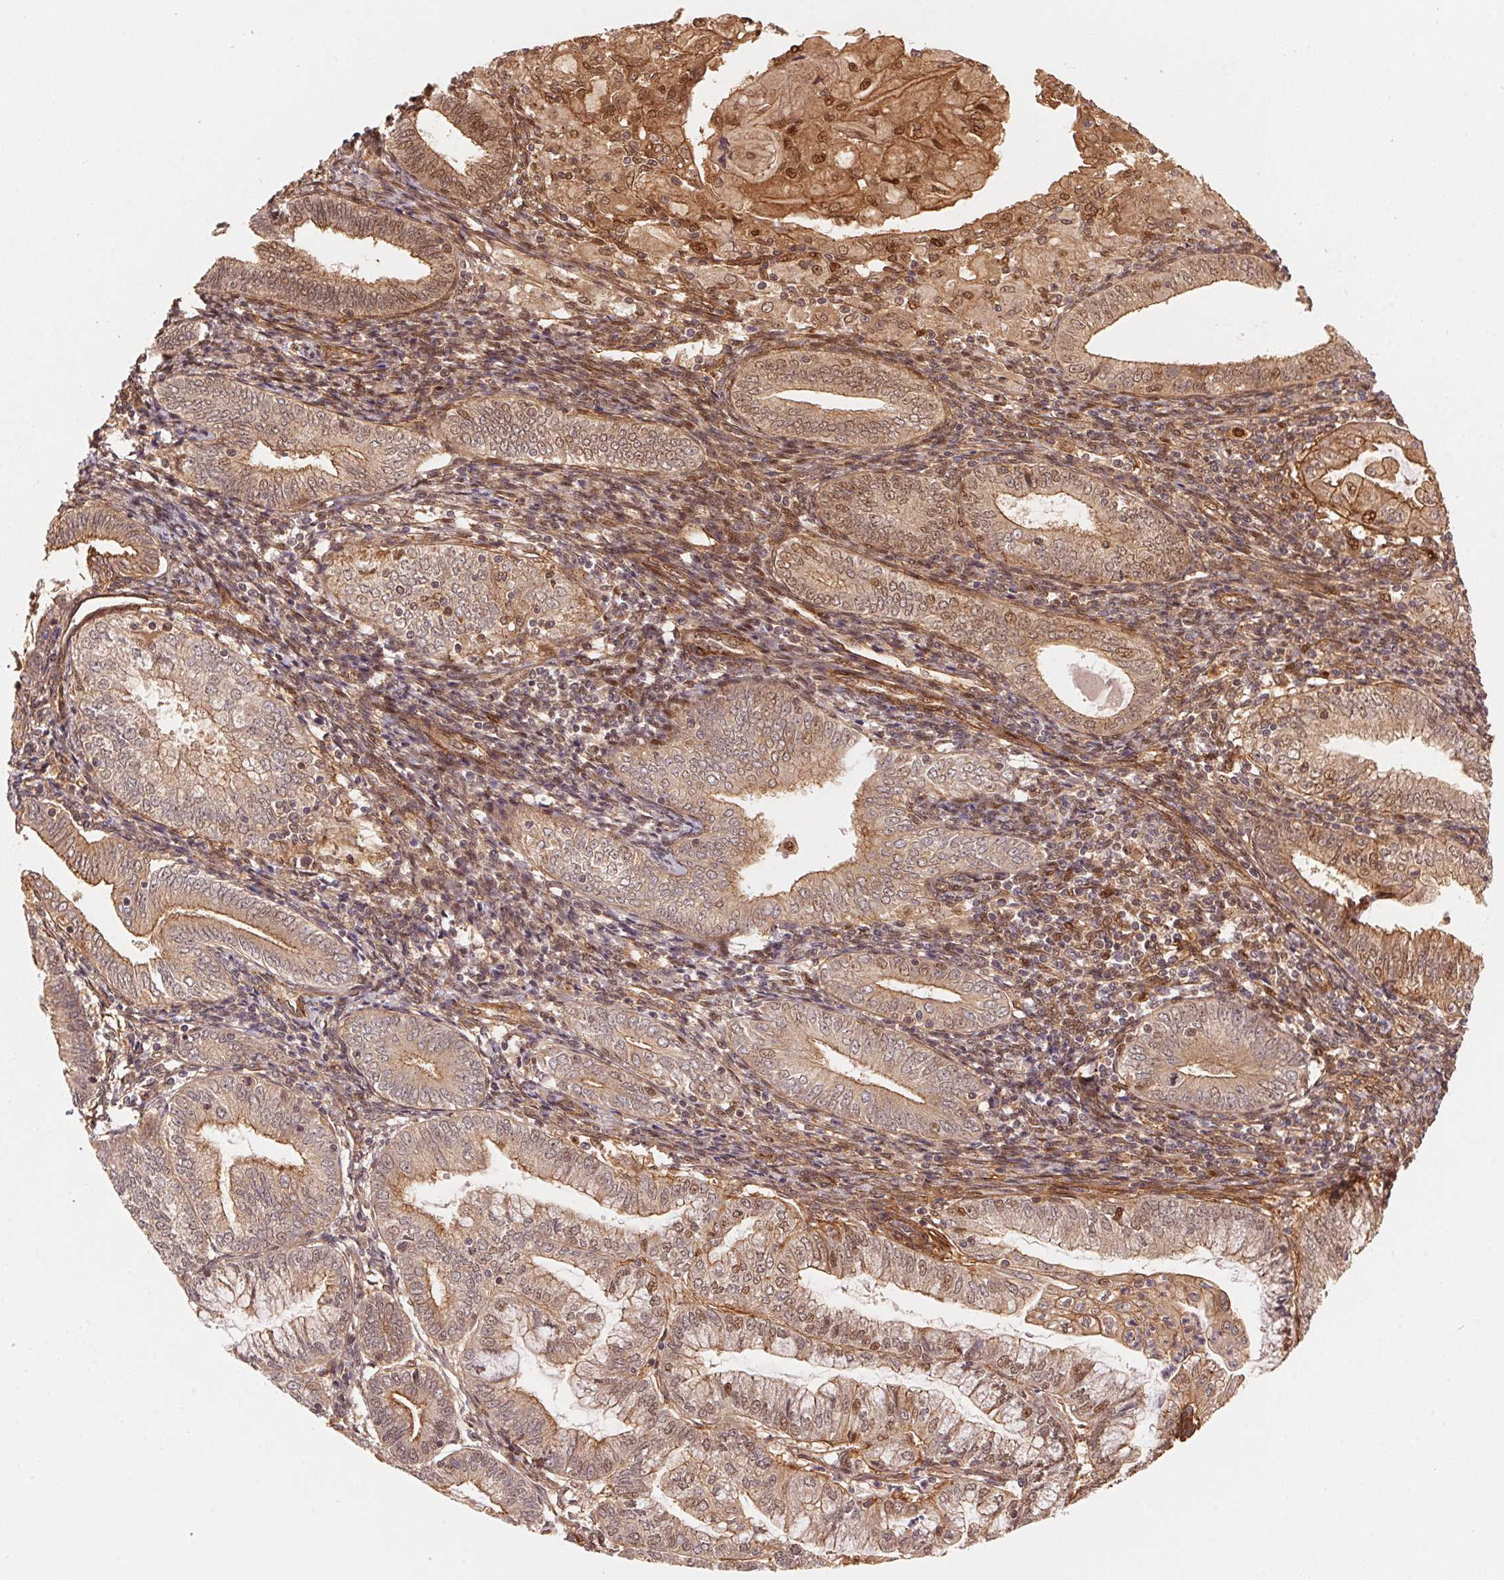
{"staining": {"intensity": "moderate", "quantity": ">75%", "location": "cytoplasmic/membranous,nuclear"}, "tissue": "endometrial cancer", "cell_type": "Tumor cells", "image_type": "cancer", "snomed": [{"axis": "morphology", "description": "Adenocarcinoma, NOS"}, {"axis": "topography", "description": "Endometrium"}], "caption": "A high-resolution micrograph shows IHC staining of endometrial cancer, which displays moderate cytoplasmic/membranous and nuclear expression in about >75% of tumor cells.", "gene": "TNIP2", "patient": {"sex": "female", "age": 55}}